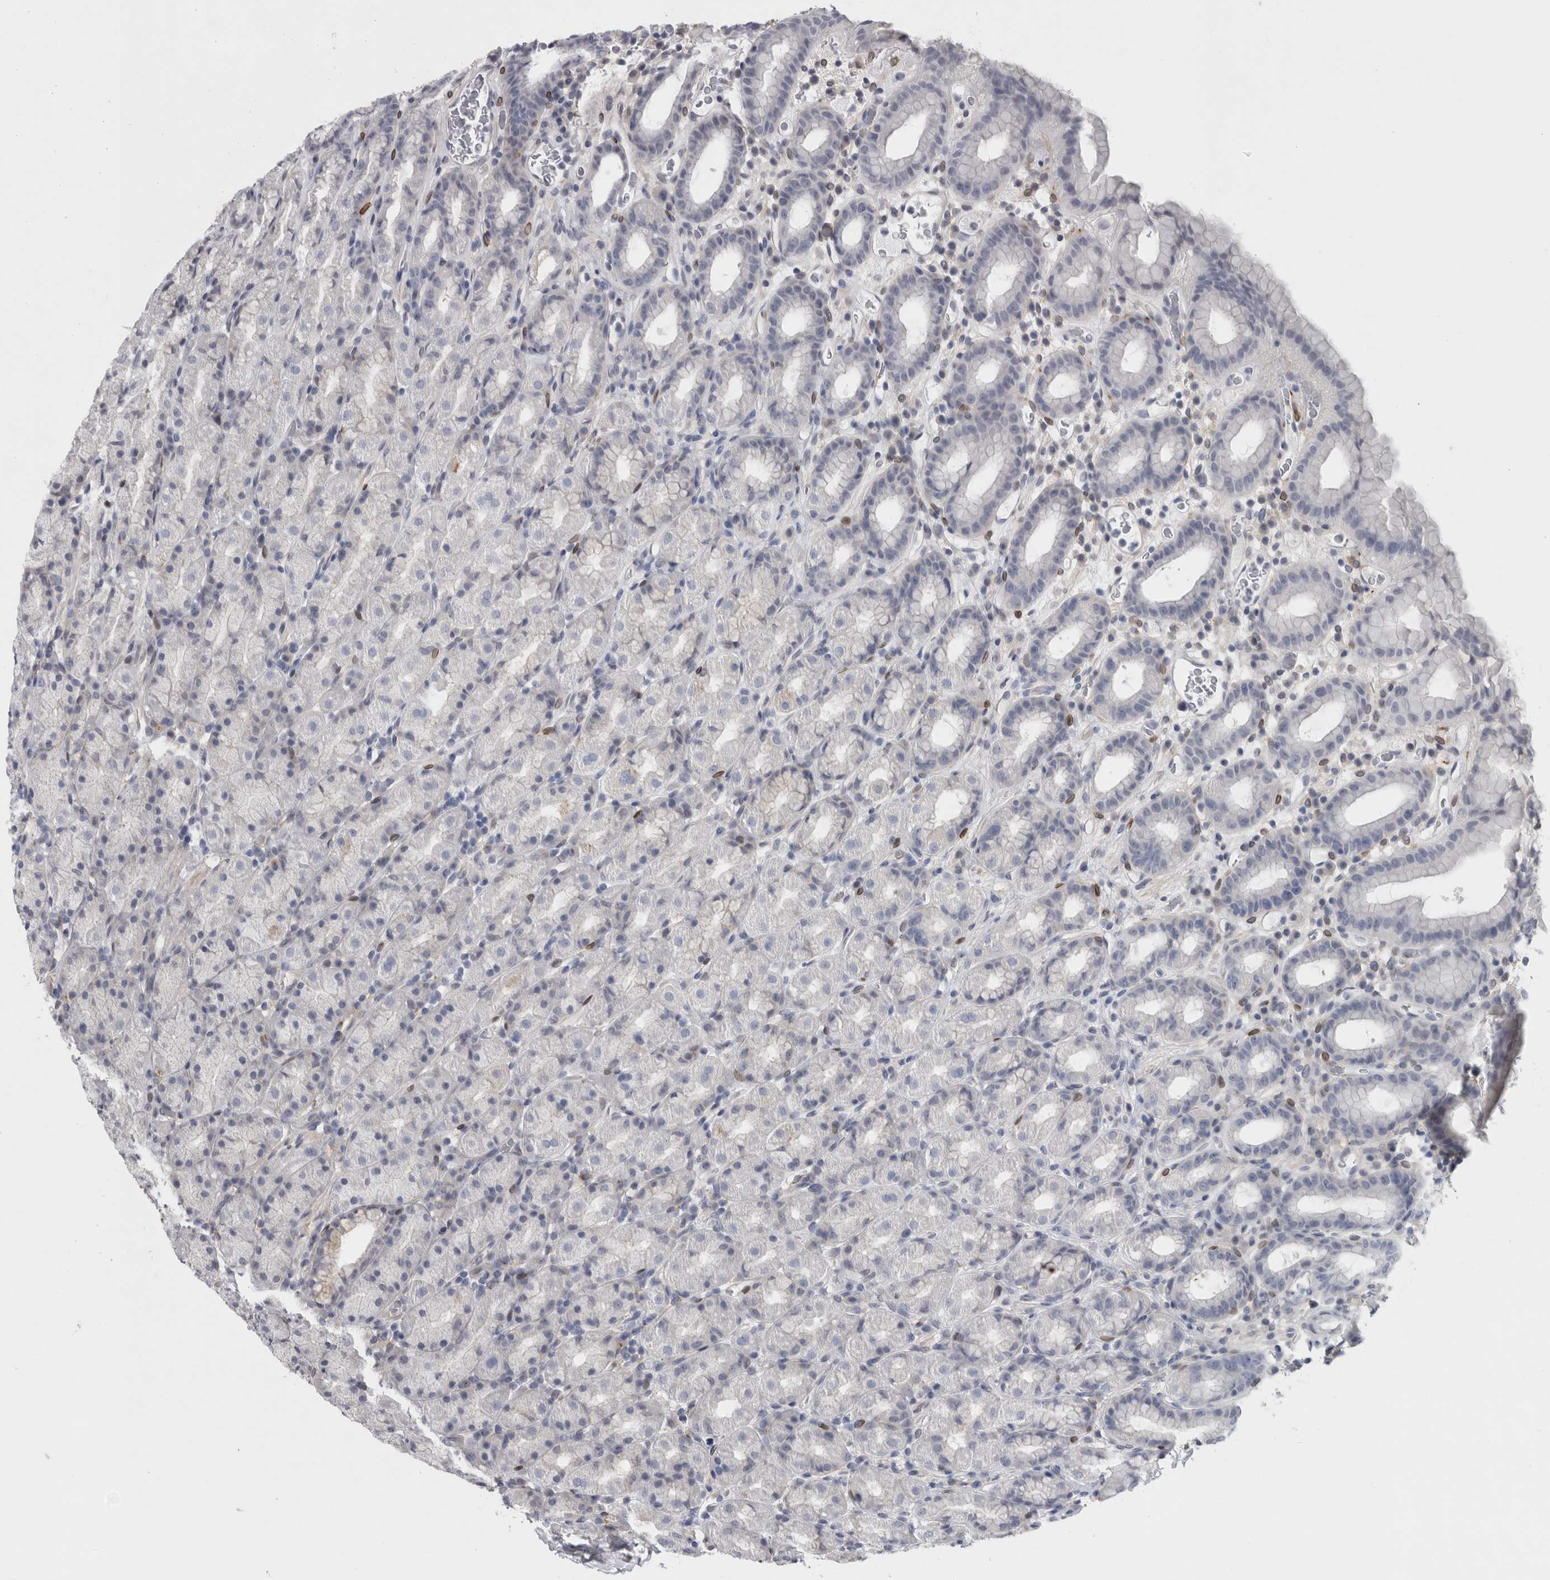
{"staining": {"intensity": "moderate", "quantity": "<25%", "location": "cytoplasmic/membranous"}, "tissue": "stomach", "cell_type": "Glandular cells", "image_type": "normal", "snomed": [{"axis": "morphology", "description": "Normal tissue, NOS"}, {"axis": "topography", "description": "Stomach, upper"}], "caption": "Stomach stained with DAB (3,3'-diaminobenzidine) immunohistochemistry reveals low levels of moderate cytoplasmic/membranous staining in about <25% of glandular cells. Nuclei are stained in blue.", "gene": "DNAJC24", "patient": {"sex": "male", "age": 68}}